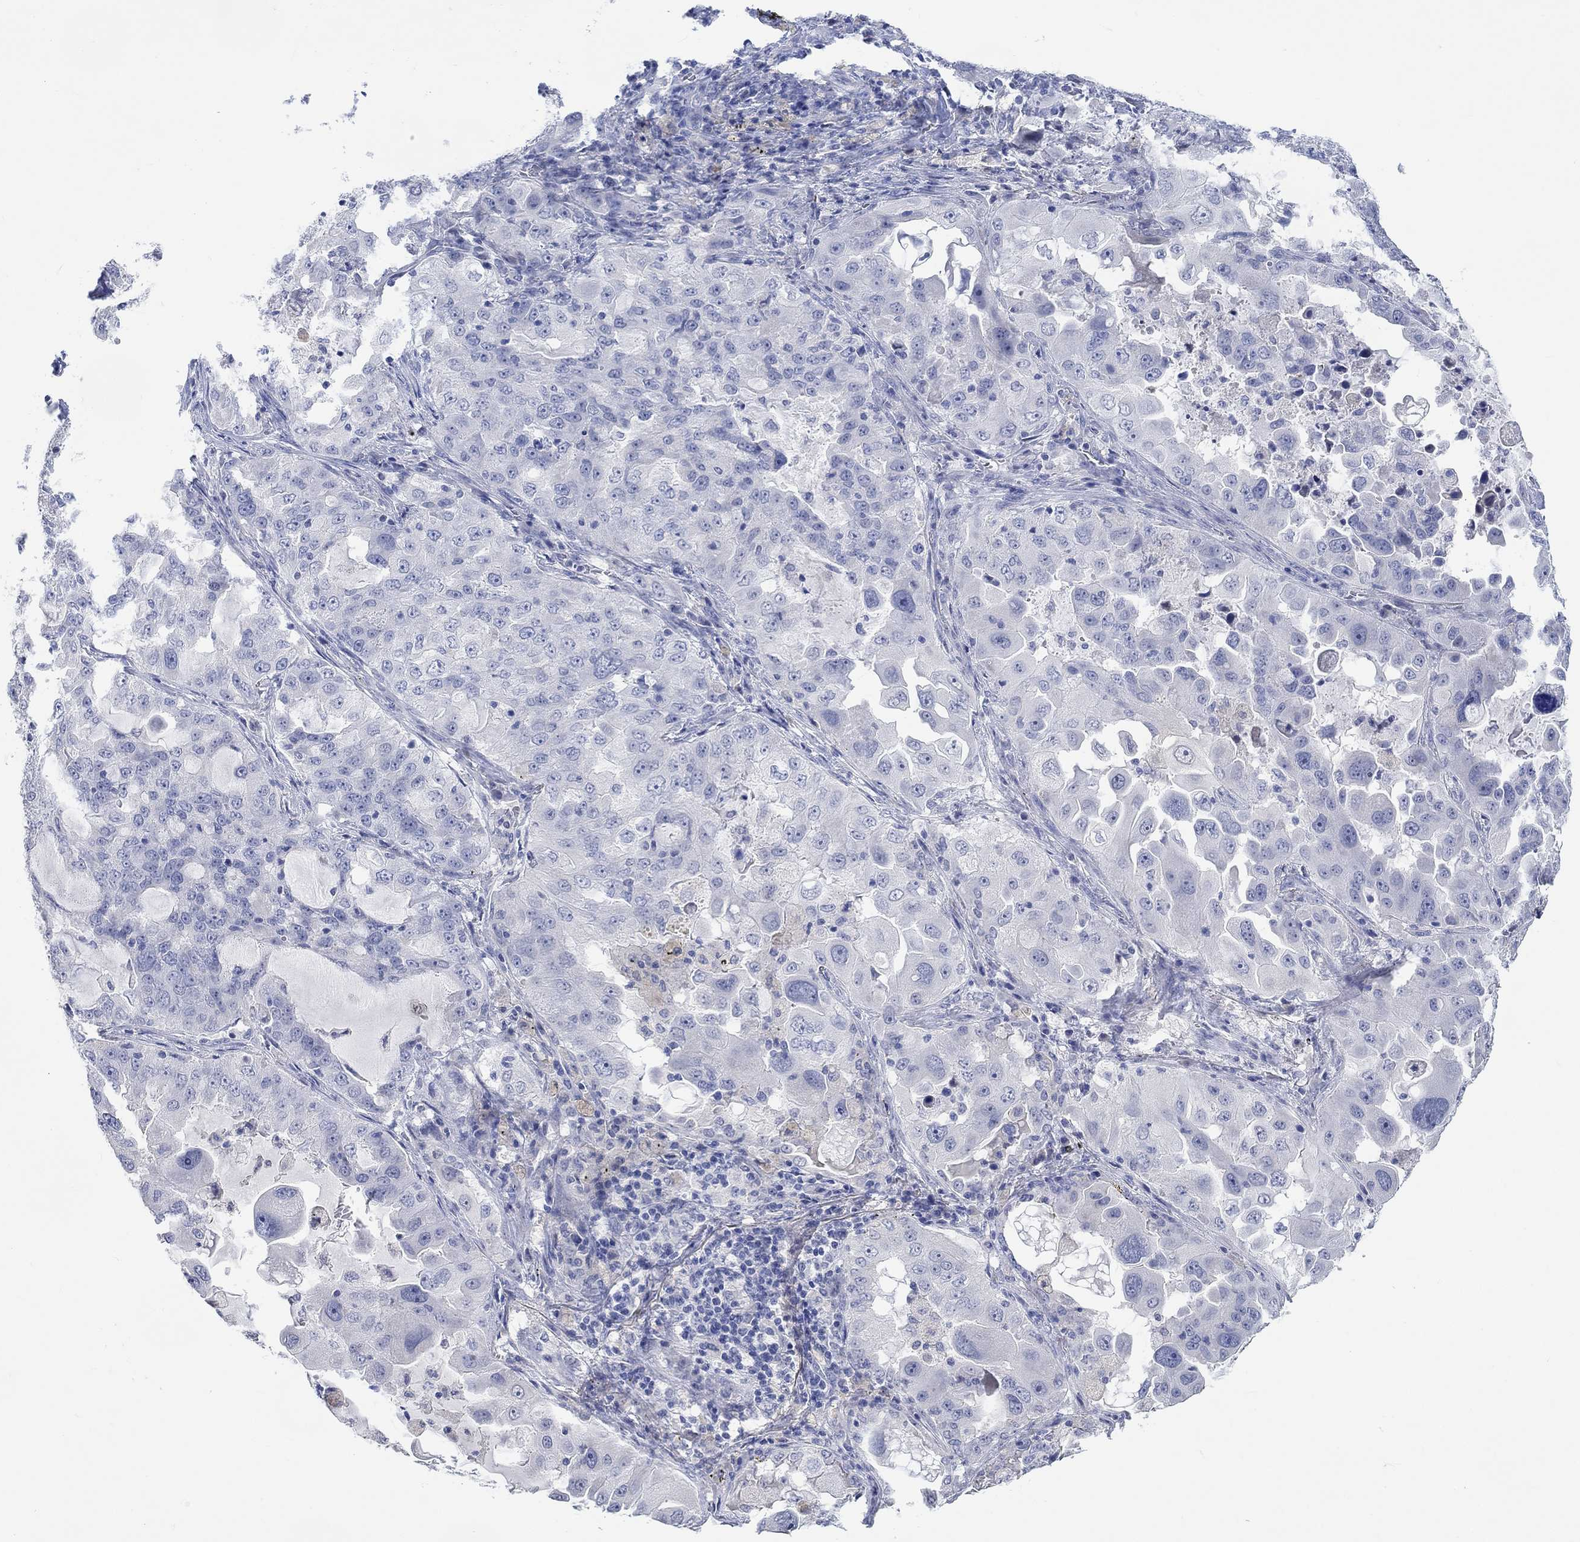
{"staining": {"intensity": "negative", "quantity": "none", "location": "none"}, "tissue": "lung cancer", "cell_type": "Tumor cells", "image_type": "cancer", "snomed": [{"axis": "morphology", "description": "Adenocarcinoma, NOS"}, {"axis": "topography", "description": "Lung"}], "caption": "The IHC photomicrograph has no significant staining in tumor cells of lung adenocarcinoma tissue. (Stains: DAB (3,3'-diaminobenzidine) IHC with hematoxylin counter stain, Microscopy: brightfield microscopy at high magnification).", "gene": "DLK1", "patient": {"sex": "female", "age": 61}}